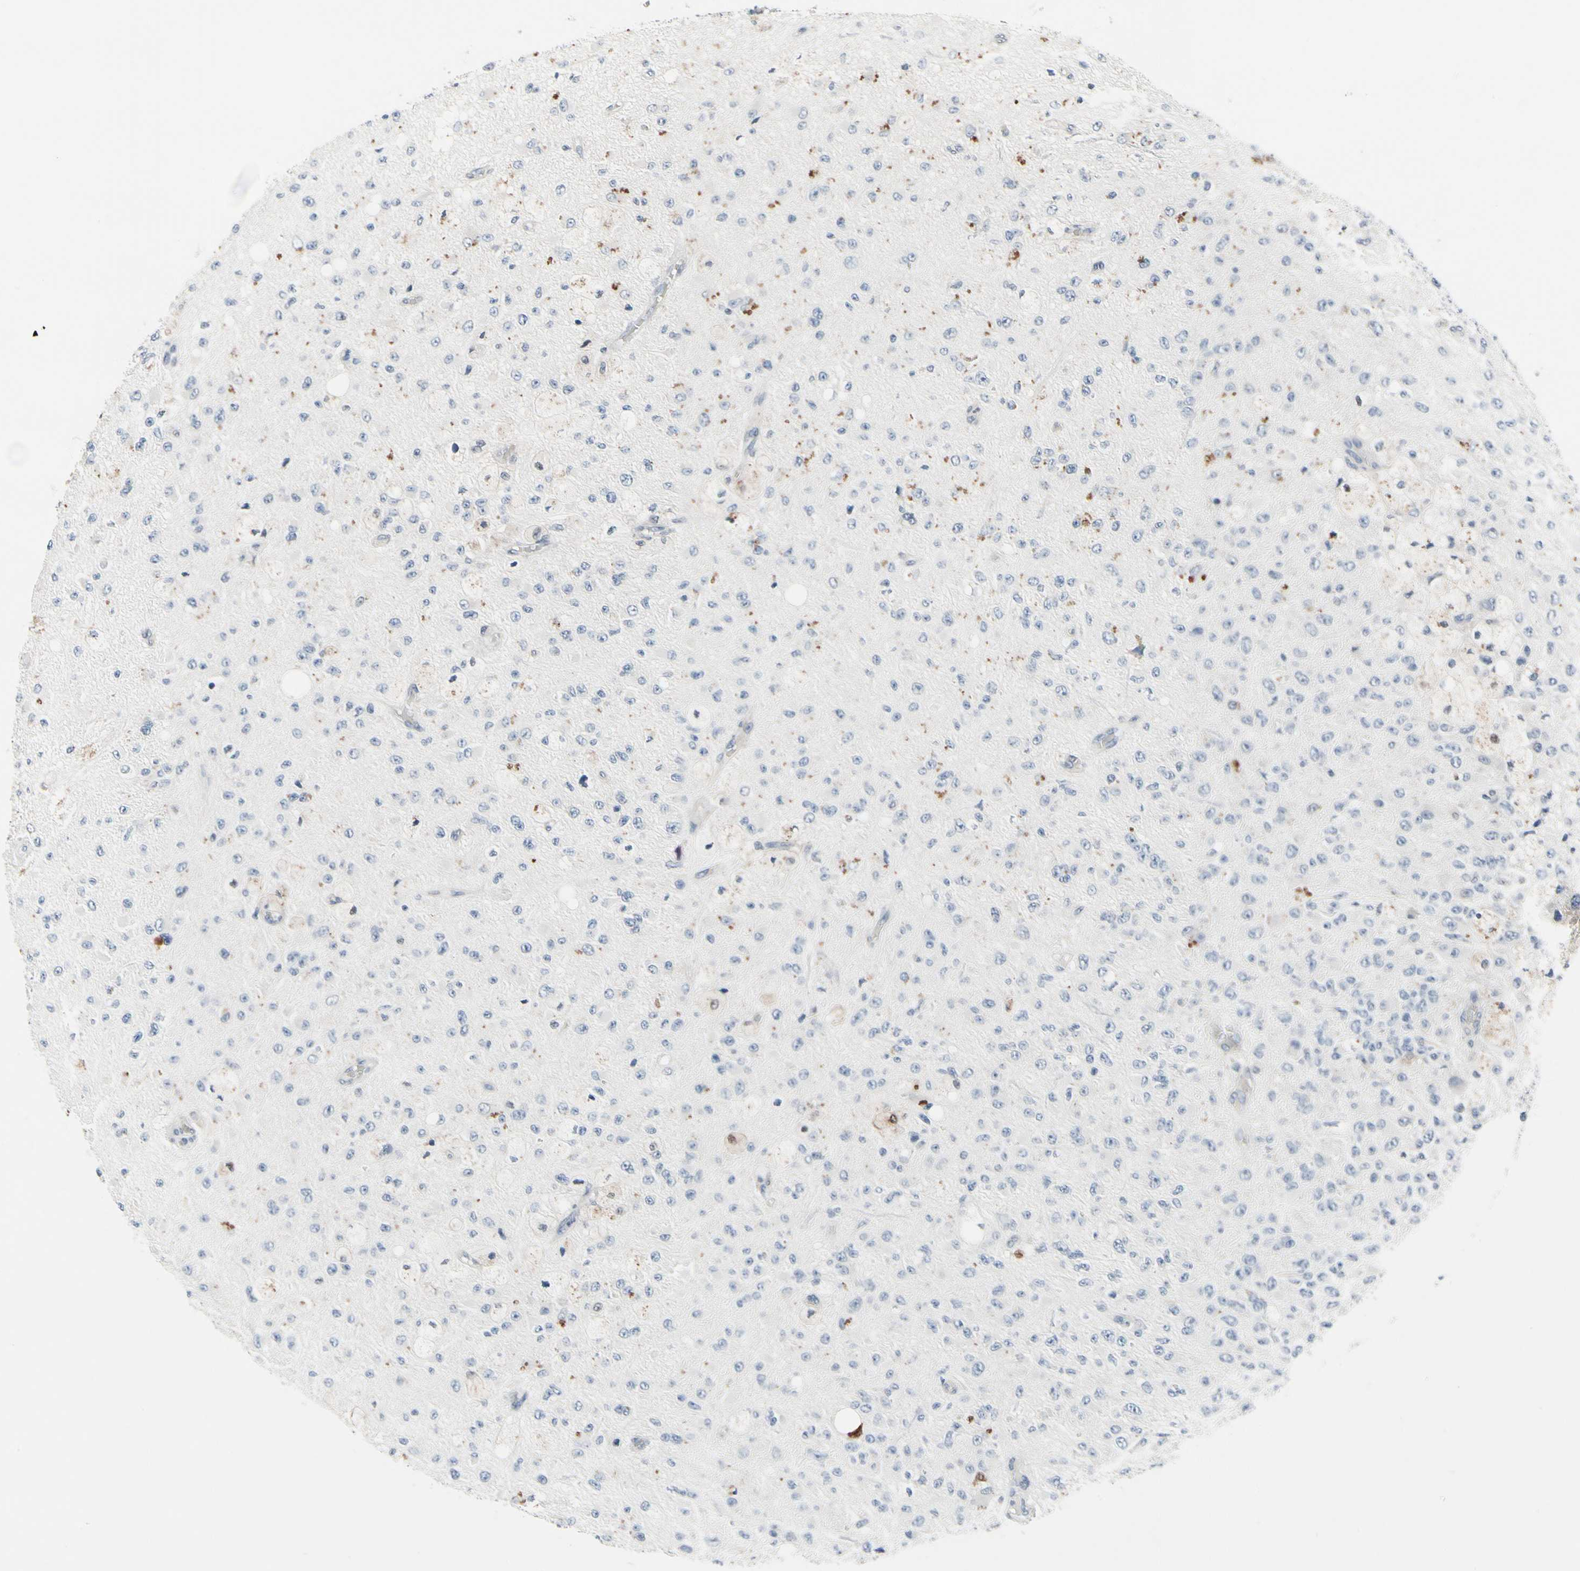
{"staining": {"intensity": "negative", "quantity": "none", "location": "none"}, "tissue": "glioma", "cell_type": "Tumor cells", "image_type": "cancer", "snomed": [{"axis": "morphology", "description": "Glioma, malignant, High grade"}, {"axis": "topography", "description": "pancreas cauda"}], "caption": "Tumor cells show no significant expression in malignant glioma (high-grade).", "gene": "TXN", "patient": {"sex": "male", "age": 60}}